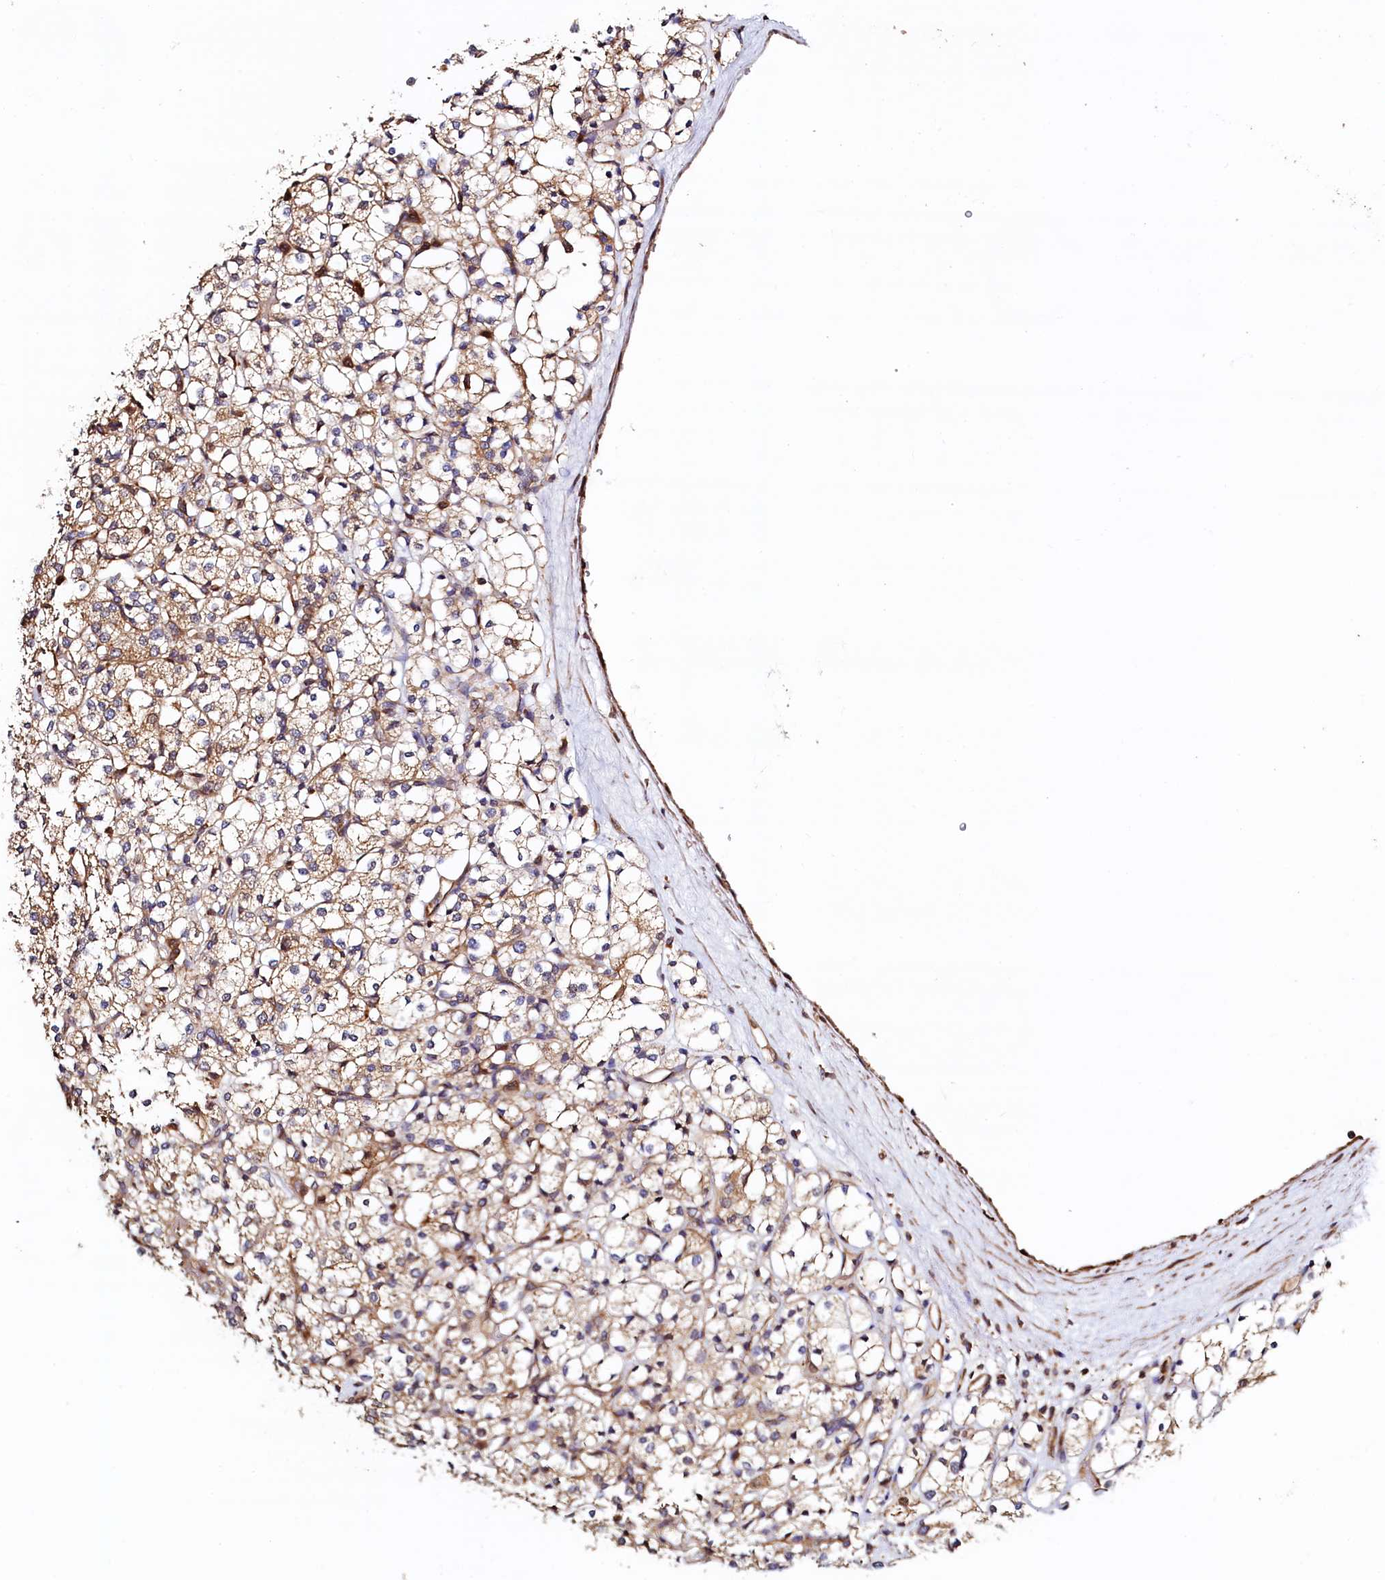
{"staining": {"intensity": "weak", "quantity": ">75%", "location": "cytoplasmic/membranous"}, "tissue": "renal cancer", "cell_type": "Tumor cells", "image_type": "cancer", "snomed": [{"axis": "morphology", "description": "Adenocarcinoma, NOS"}, {"axis": "topography", "description": "Kidney"}], "caption": "Human adenocarcinoma (renal) stained with a protein marker demonstrates weak staining in tumor cells.", "gene": "ATXN2L", "patient": {"sex": "male", "age": 77}}